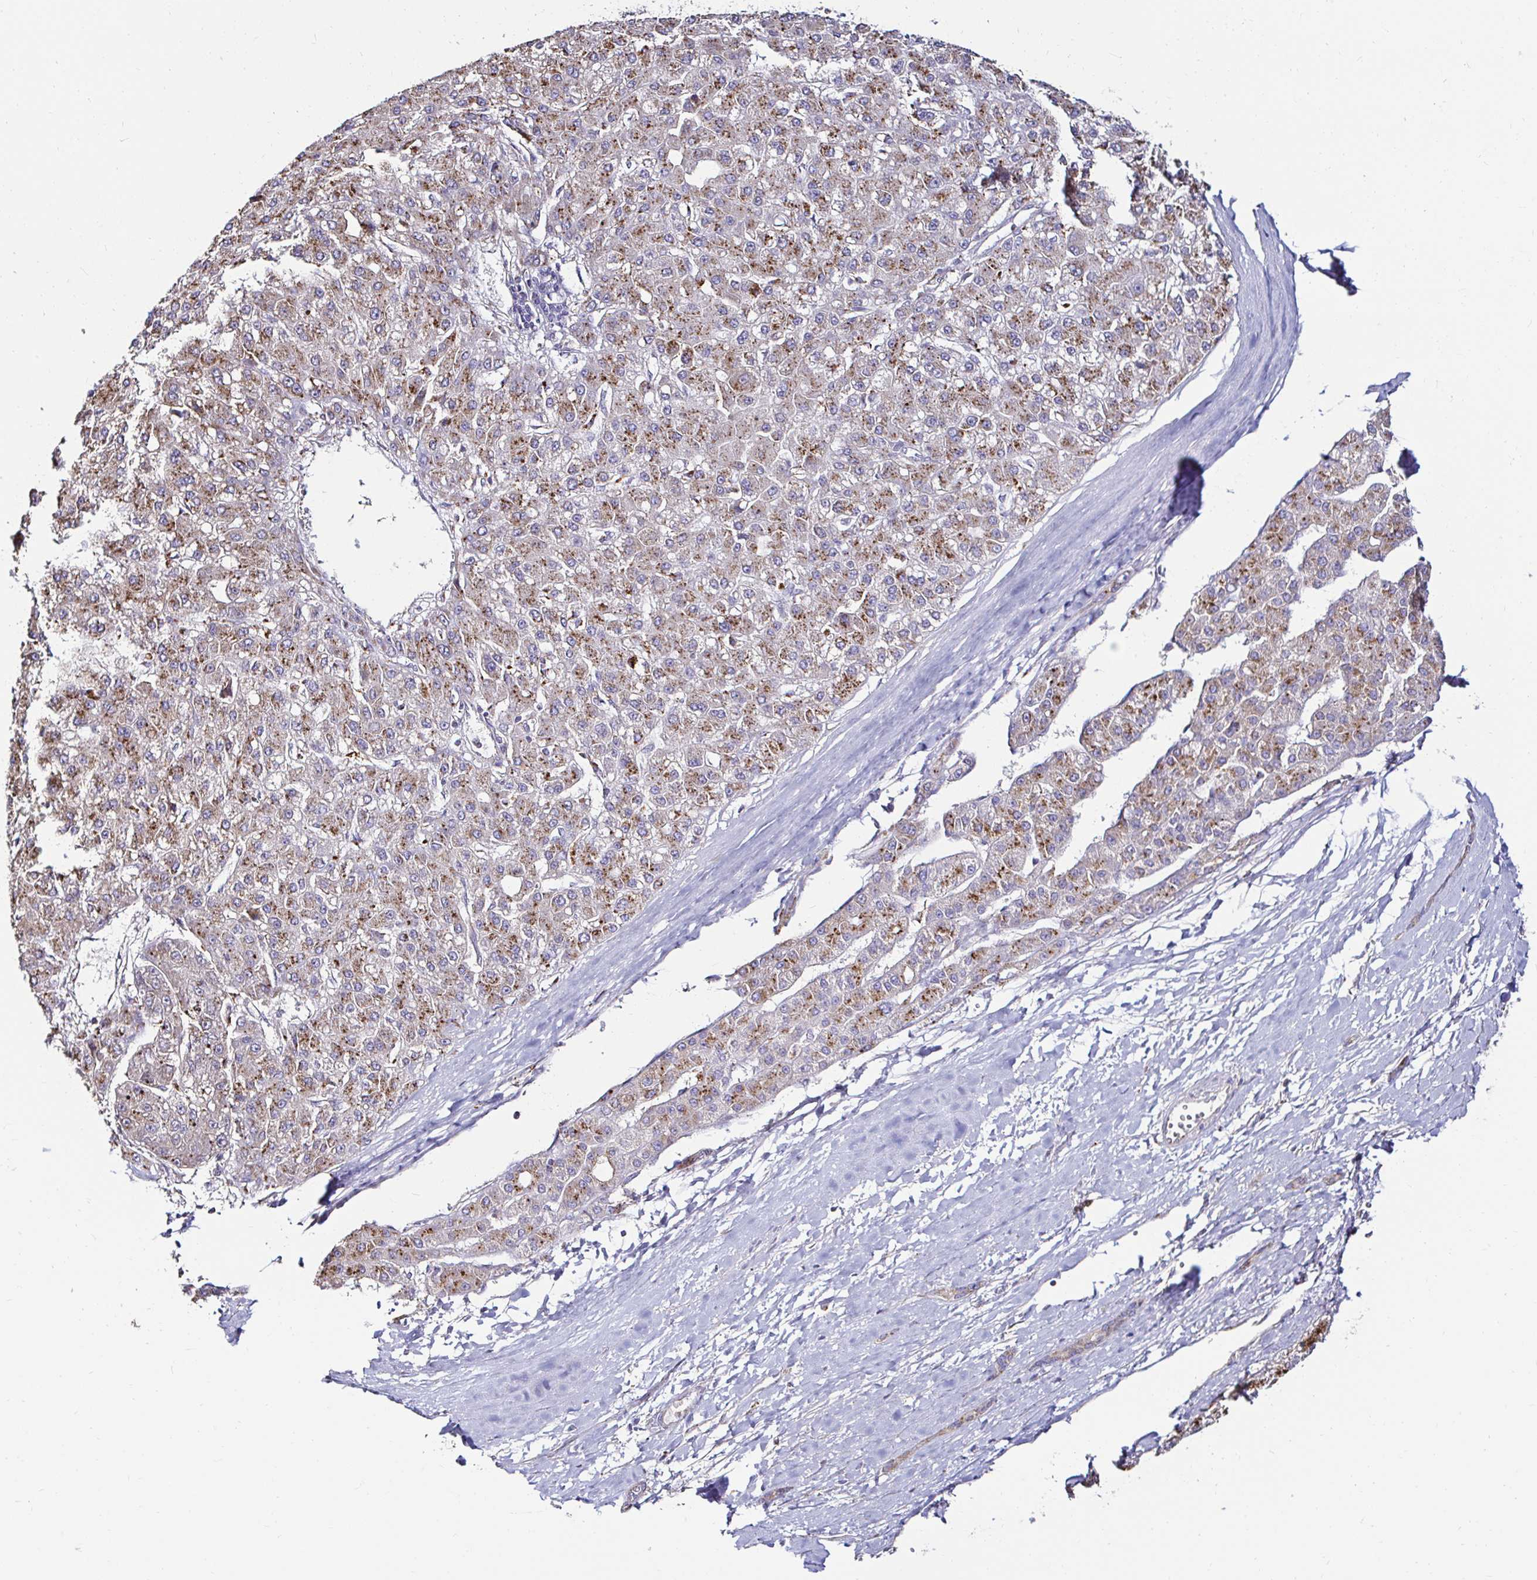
{"staining": {"intensity": "moderate", "quantity": ">75%", "location": "cytoplasmic/membranous"}, "tissue": "liver cancer", "cell_type": "Tumor cells", "image_type": "cancer", "snomed": [{"axis": "morphology", "description": "Carcinoma, Hepatocellular, NOS"}, {"axis": "topography", "description": "Liver"}], "caption": "Immunohistochemistry (IHC) (DAB) staining of human liver hepatocellular carcinoma displays moderate cytoplasmic/membranous protein staining in approximately >75% of tumor cells. The protein of interest is stained brown, and the nuclei are stained in blue (DAB (3,3'-diaminobenzidine) IHC with brightfield microscopy, high magnification).", "gene": "GALNS", "patient": {"sex": "male", "age": 67}}